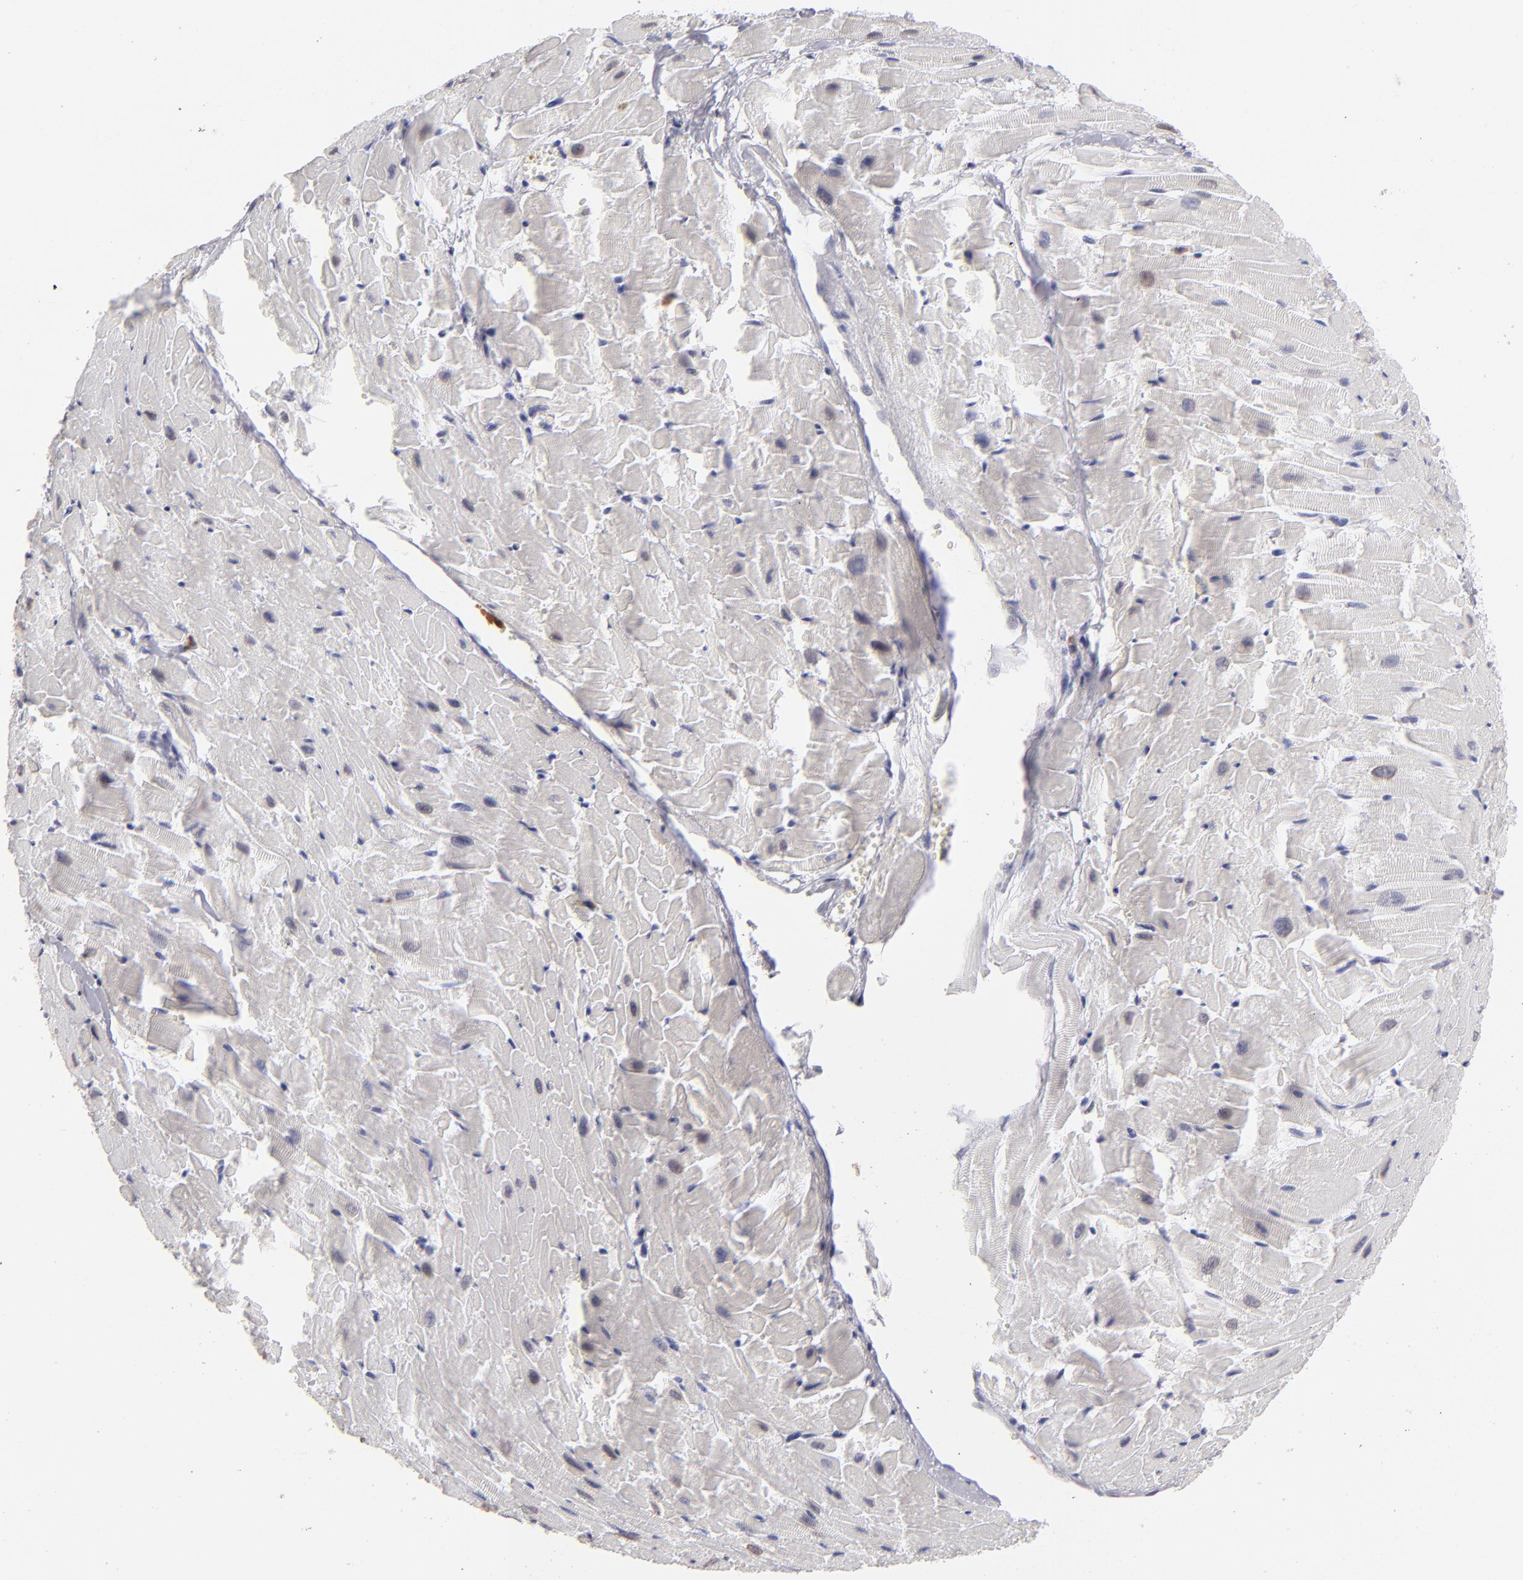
{"staining": {"intensity": "weak", "quantity": "25%-75%", "location": "nuclear"}, "tissue": "heart muscle", "cell_type": "Cardiomyocytes", "image_type": "normal", "snomed": [{"axis": "morphology", "description": "Normal tissue, NOS"}, {"axis": "topography", "description": "Heart"}], "caption": "Weak nuclear positivity for a protein is present in about 25%-75% of cardiomyocytes of unremarkable heart muscle using IHC.", "gene": "MGAM", "patient": {"sex": "female", "age": 19}}